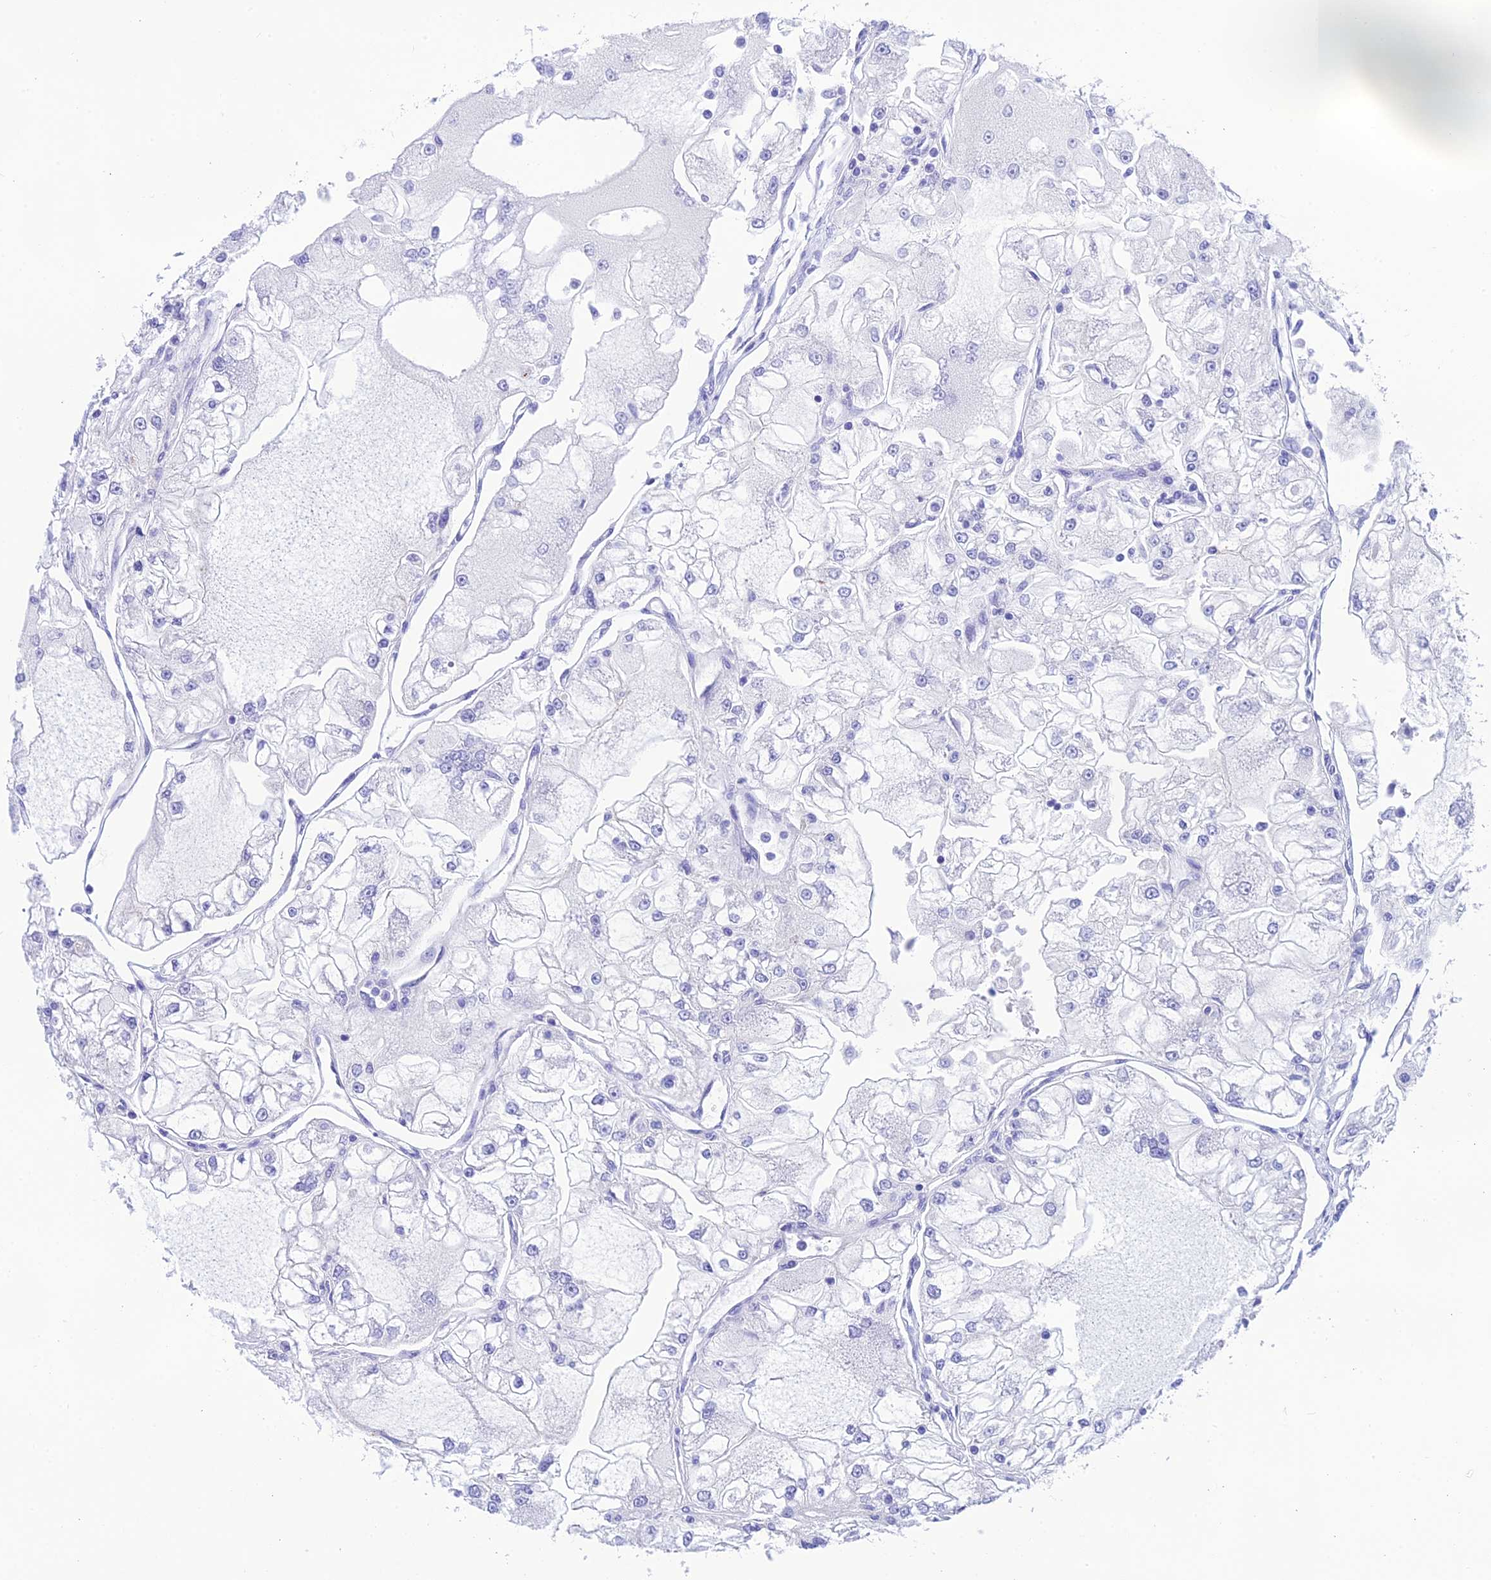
{"staining": {"intensity": "negative", "quantity": "none", "location": "none"}, "tissue": "renal cancer", "cell_type": "Tumor cells", "image_type": "cancer", "snomed": [{"axis": "morphology", "description": "Adenocarcinoma, NOS"}, {"axis": "topography", "description": "Kidney"}], "caption": "An immunohistochemistry histopathology image of renal cancer (adenocarcinoma) is shown. There is no staining in tumor cells of renal cancer (adenocarcinoma). The staining was performed using DAB (3,3'-diaminobenzidine) to visualize the protein expression in brown, while the nuclei were stained in blue with hematoxylin (Magnification: 20x).", "gene": "KDELR3", "patient": {"sex": "female", "age": 72}}